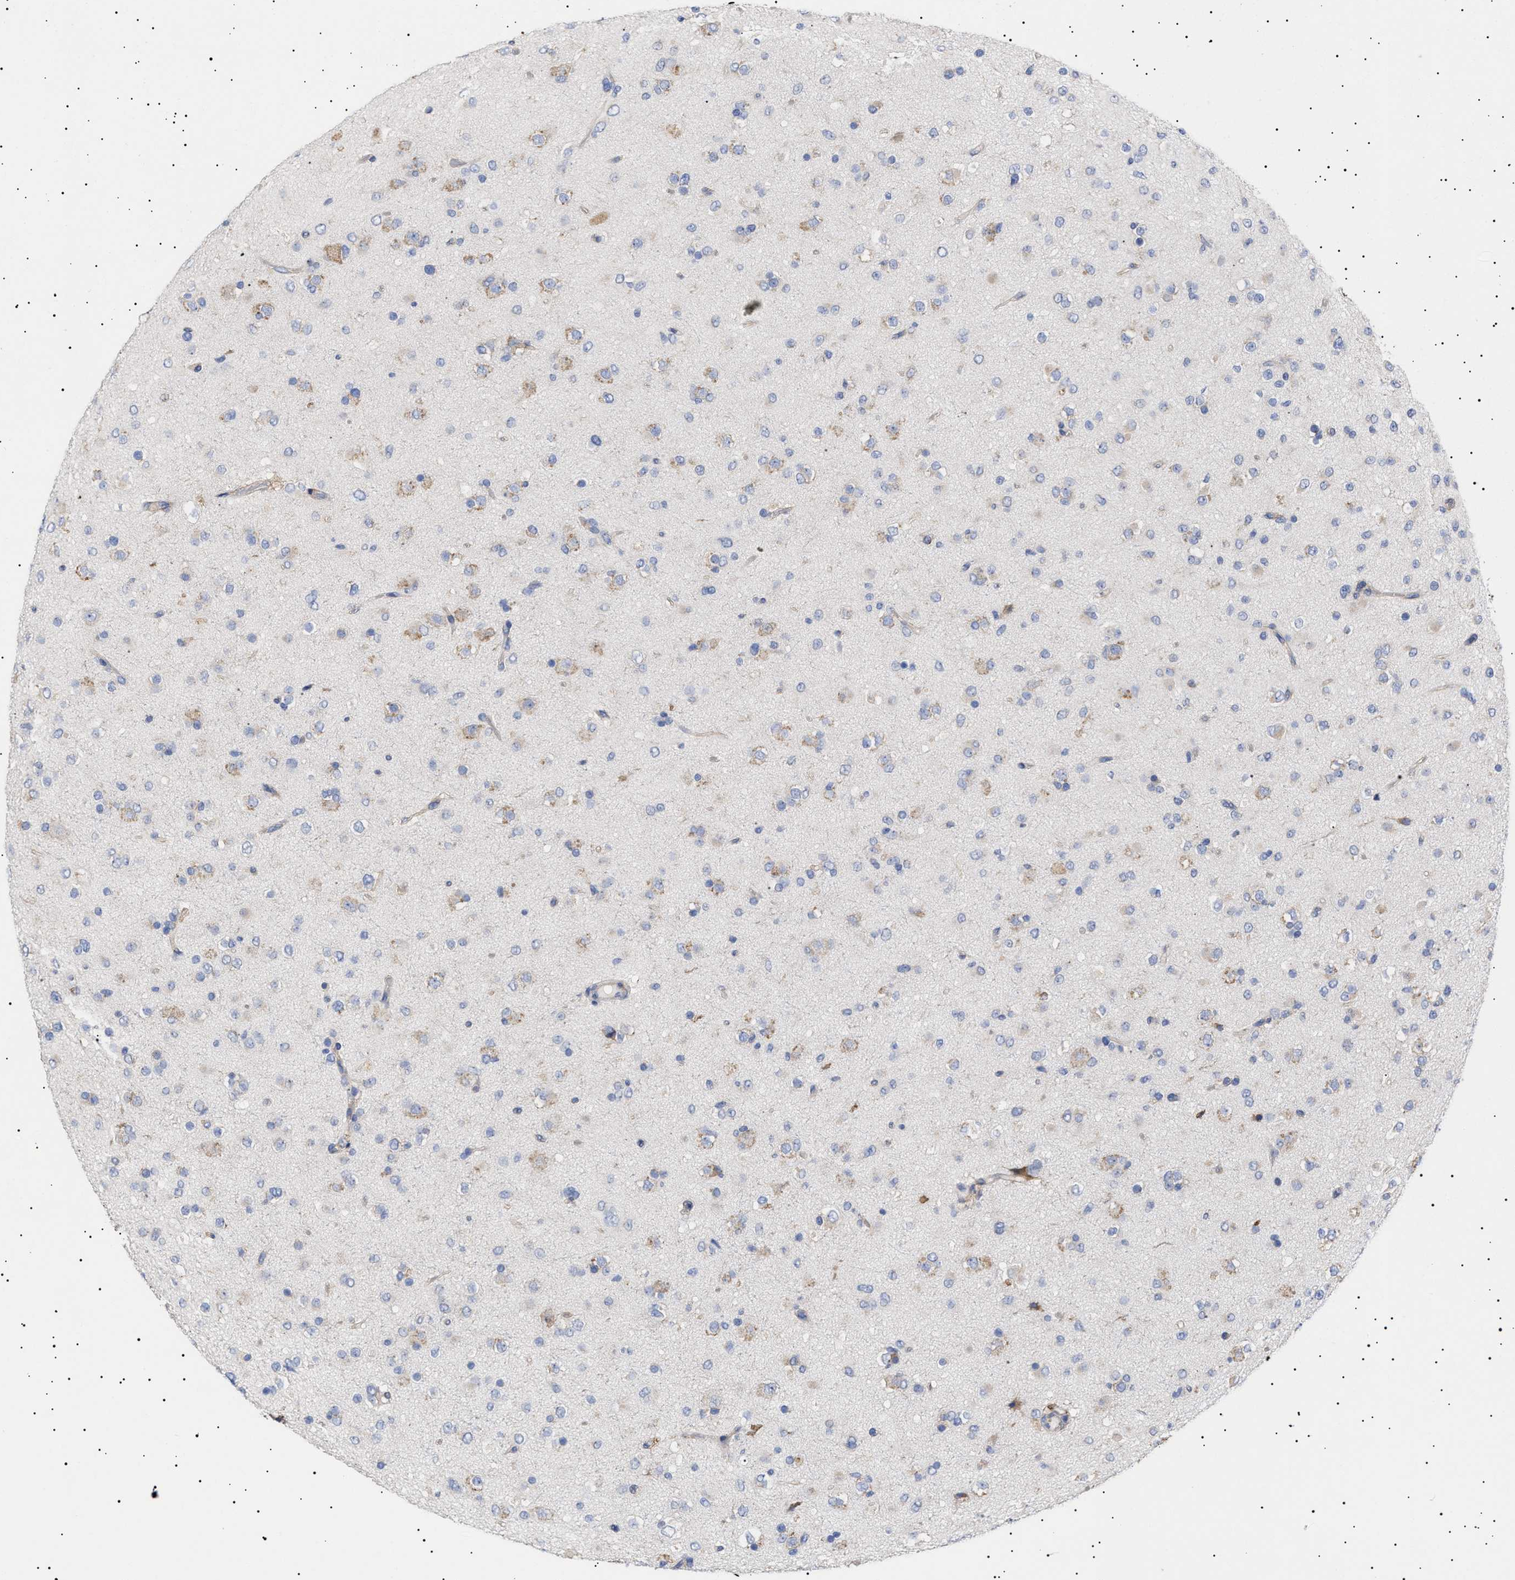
{"staining": {"intensity": "weak", "quantity": "<25%", "location": "cytoplasmic/membranous"}, "tissue": "glioma", "cell_type": "Tumor cells", "image_type": "cancer", "snomed": [{"axis": "morphology", "description": "Glioma, malignant, Low grade"}, {"axis": "topography", "description": "Brain"}], "caption": "Image shows no significant protein expression in tumor cells of glioma.", "gene": "ERCC6L2", "patient": {"sex": "male", "age": 65}}